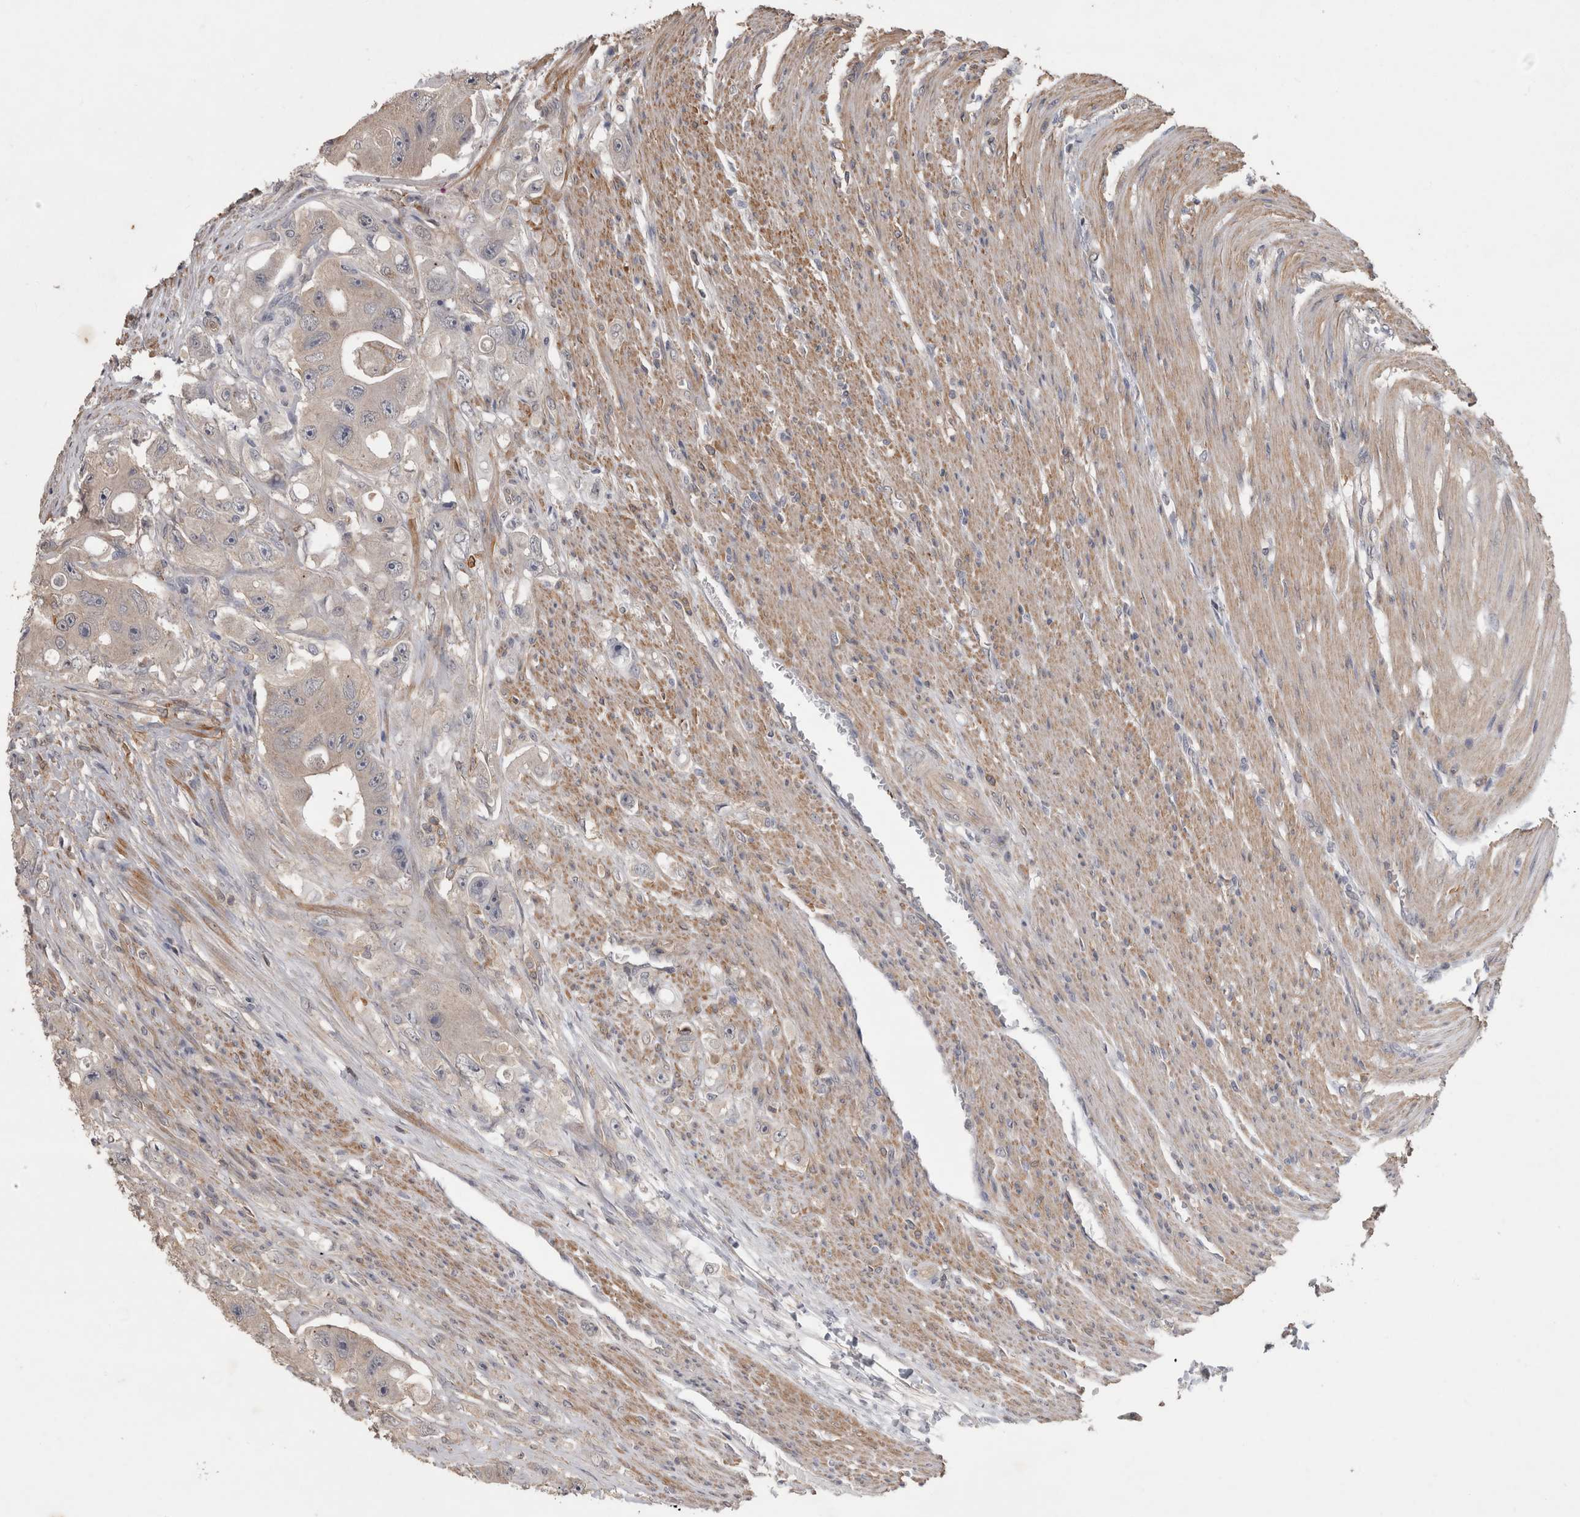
{"staining": {"intensity": "weak", "quantity": "<25%", "location": "cytoplasmic/membranous"}, "tissue": "colorectal cancer", "cell_type": "Tumor cells", "image_type": "cancer", "snomed": [{"axis": "morphology", "description": "Adenocarcinoma, NOS"}, {"axis": "topography", "description": "Colon"}], "caption": "DAB immunohistochemical staining of colorectal cancer (adenocarcinoma) demonstrates no significant staining in tumor cells.", "gene": "SPATA48", "patient": {"sex": "female", "age": 46}}